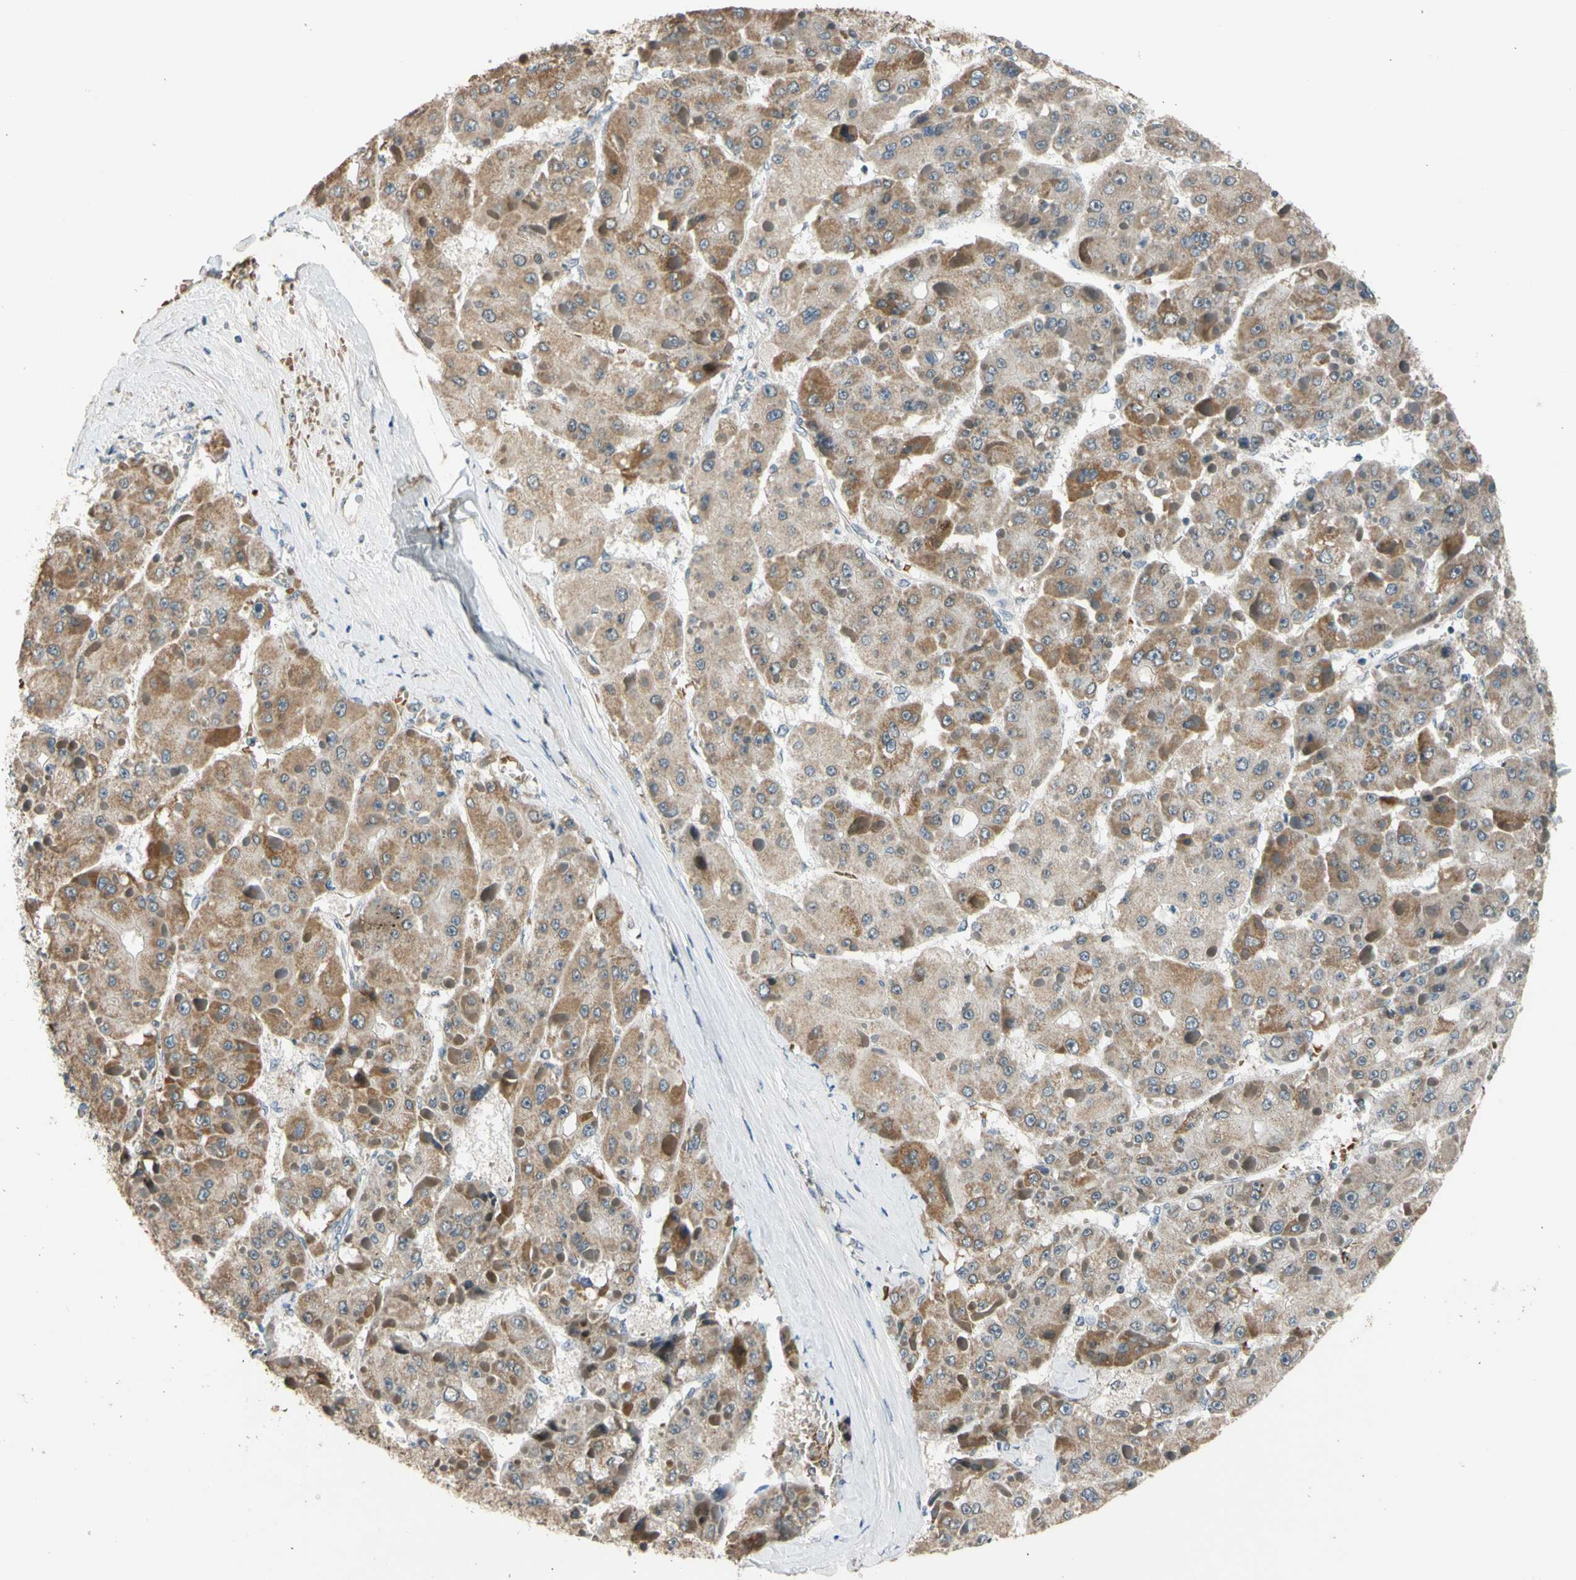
{"staining": {"intensity": "moderate", "quantity": "25%-75%", "location": "cytoplasmic/membranous"}, "tissue": "liver cancer", "cell_type": "Tumor cells", "image_type": "cancer", "snomed": [{"axis": "morphology", "description": "Carcinoma, Hepatocellular, NOS"}, {"axis": "topography", "description": "Liver"}], "caption": "The micrograph shows immunohistochemical staining of liver hepatocellular carcinoma. There is moderate cytoplasmic/membranous staining is identified in about 25%-75% of tumor cells. The staining is performed using DAB (3,3'-diaminobenzidine) brown chromogen to label protein expression. The nuclei are counter-stained blue using hematoxylin.", "gene": "ZNF184", "patient": {"sex": "female", "age": 73}}